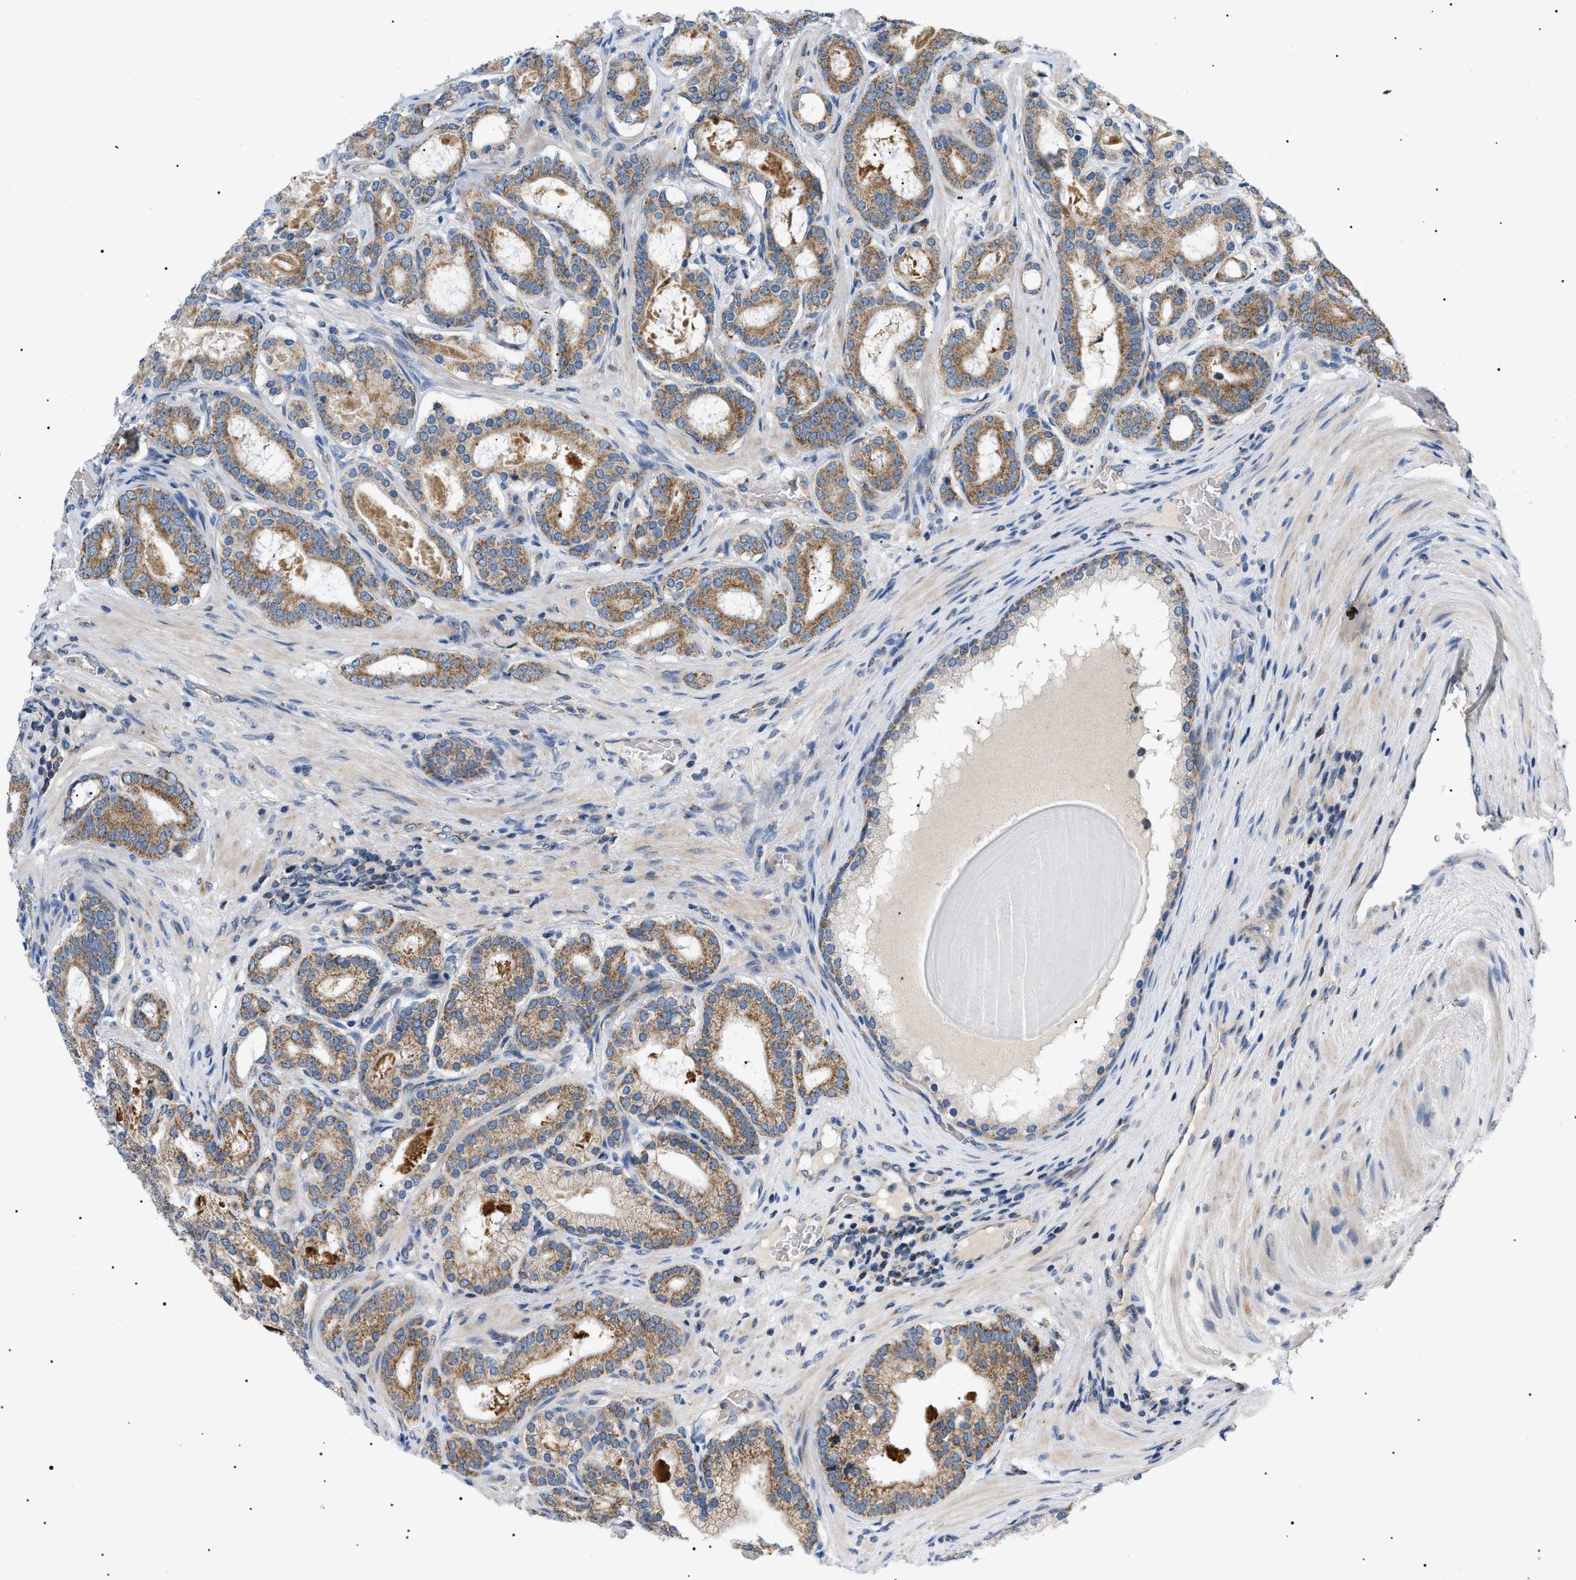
{"staining": {"intensity": "moderate", "quantity": ">75%", "location": "cytoplasmic/membranous"}, "tissue": "prostate cancer", "cell_type": "Tumor cells", "image_type": "cancer", "snomed": [{"axis": "morphology", "description": "Adenocarcinoma, High grade"}, {"axis": "topography", "description": "Prostate"}], "caption": "Tumor cells show medium levels of moderate cytoplasmic/membranous expression in about >75% of cells in prostate cancer (adenocarcinoma (high-grade)).", "gene": "TOMM6", "patient": {"sex": "male", "age": 60}}